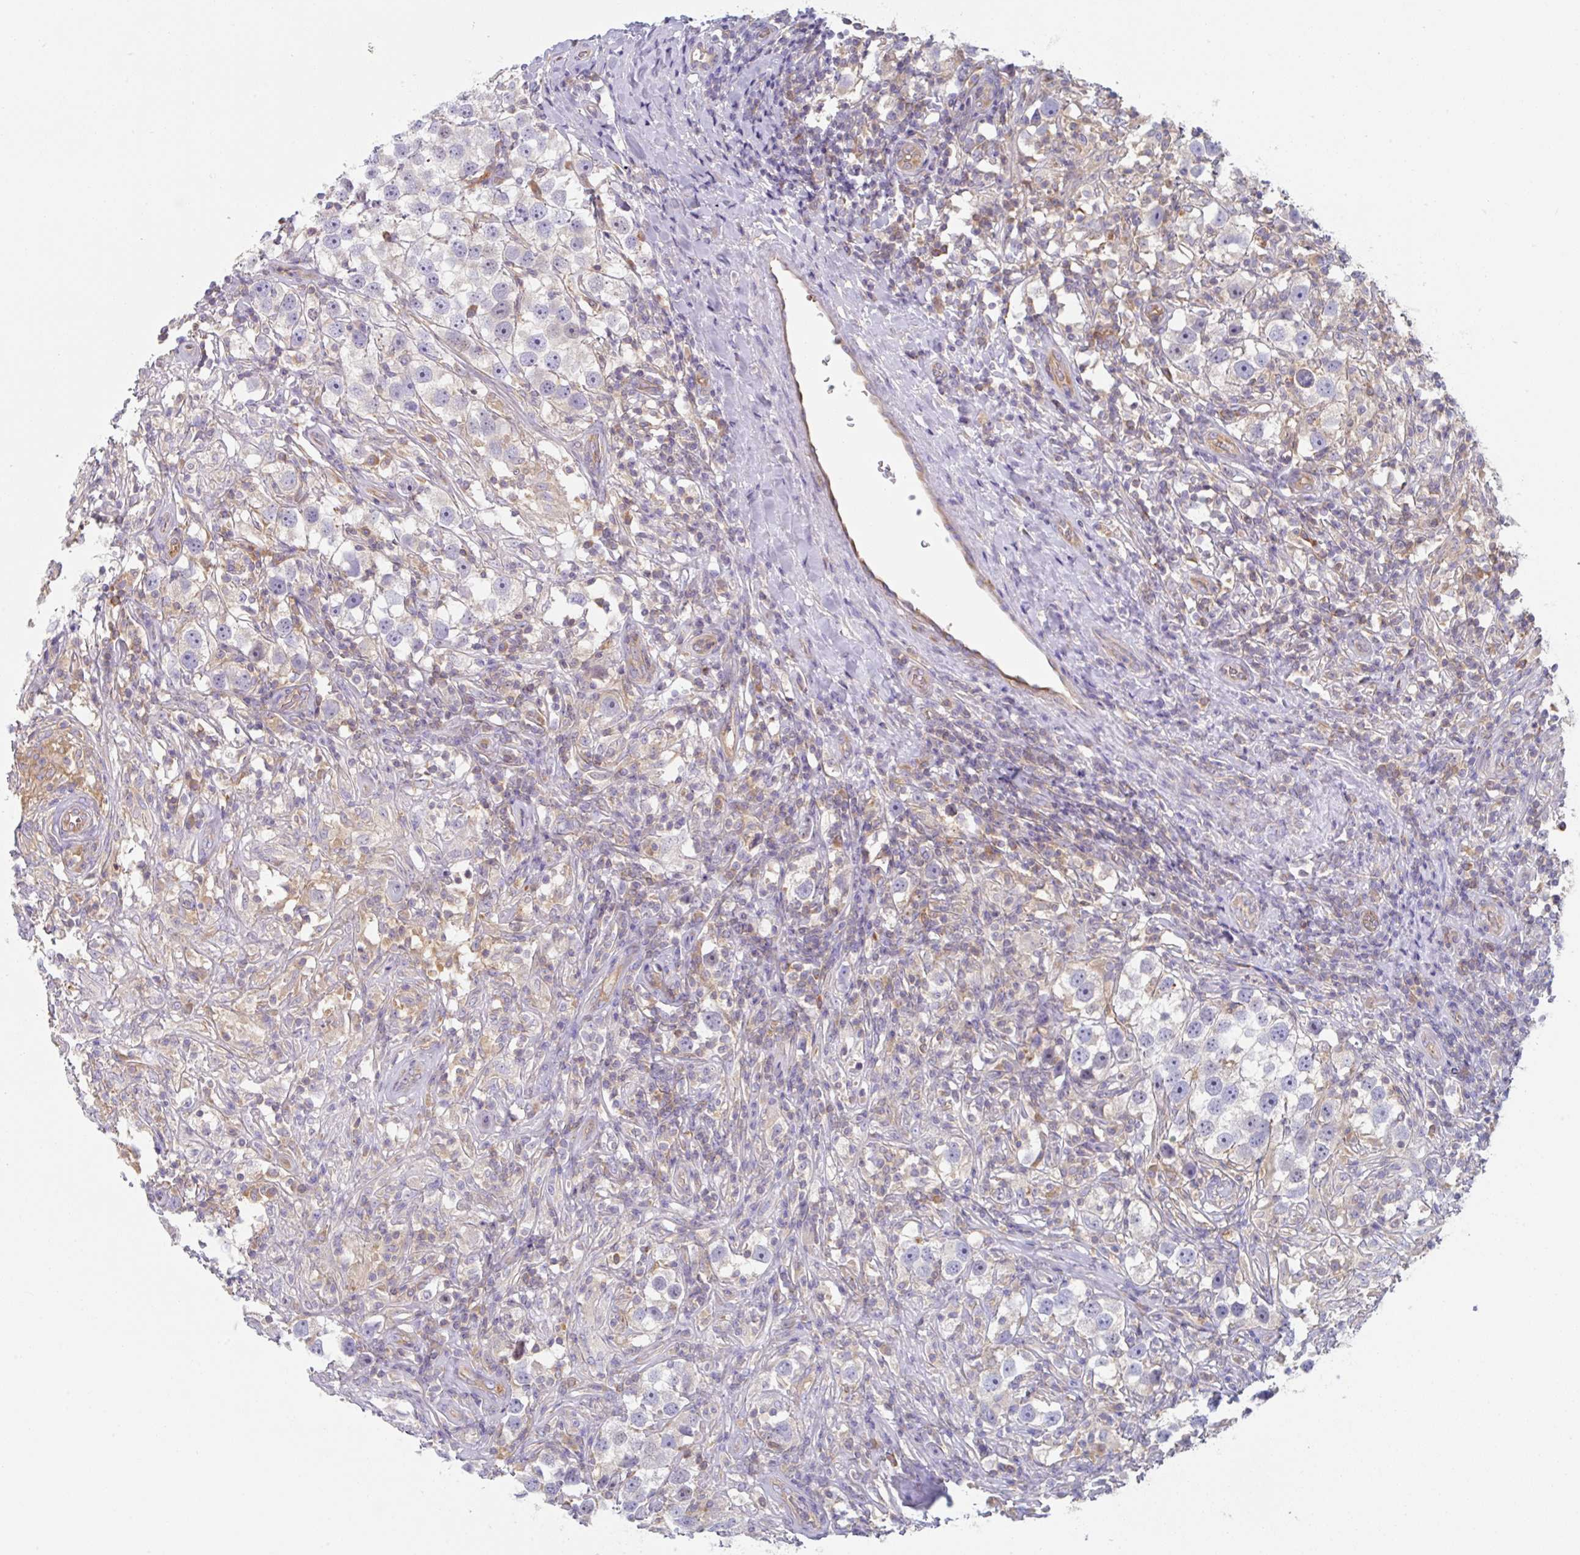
{"staining": {"intensity": "negative", "quantity": "none", "location": "none"}, "tissue": "testis cancer", "cell_type": "Tumor cells", "image_type": "cancer", "snomed": [{"axis": "morphology", "description": "Seminoma, NOS"}, {"axis": "topography", "description": "Testis"}], "caption": "High power microscopy image of an IHC photomicrograph of seminoma (testis), revealing no significant expression in tumor cells. The staining was performed using DAB to visualize the protein expression in brown, while the nuclei were stained in blue with hematoxylin (Magnification: 20x).", "gene": "AMPD2", "patient": {"sex": "male", "age": 49}}